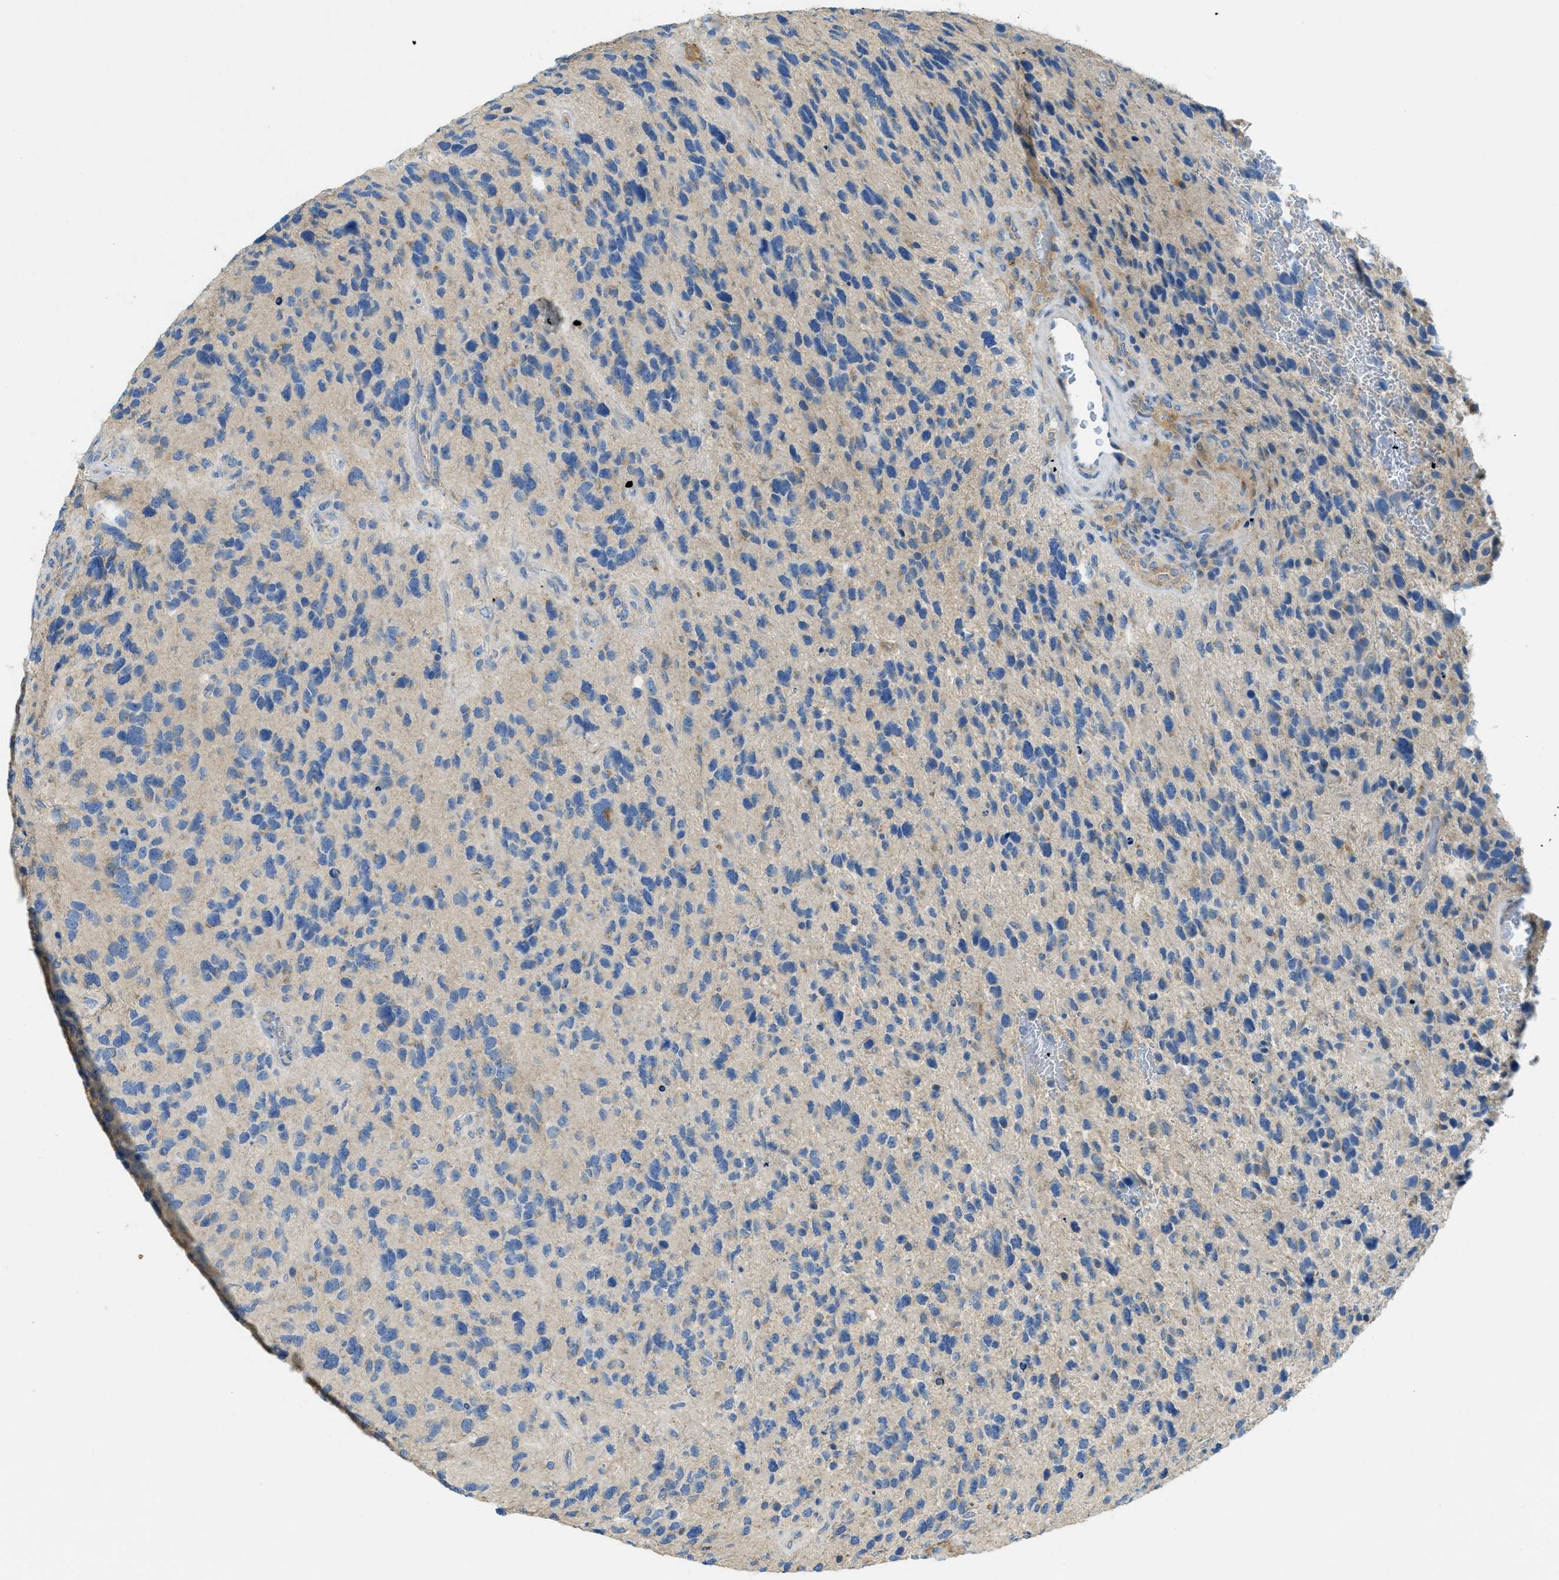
{"staining": {"intensity": "weak", "quantity": ">75%", "location": "cytoplasmic/membranous"}, "tissue": "glioma", "cell_type": "Tumor cells", "image_type": "cancer", "snomed": [{"axis": "morphology", "description": "Glioma, malignant, High grade"}, {"axis": "topography", "description": "Brain"}], "caption": "Brown immunohistochemical staining in glioma reveals weak cytoplasmic/membranous positivity in approximately >75% of tumor cells. The staining was performed using DAB (3,3'-diaminobenzidine) to visualize the protein expression in brown, while the nuclei were stained in blue with hematoxylin (Magnification: 20x).", "gene": "CYGB", "patient": {"sex": "female", "age": 58}}